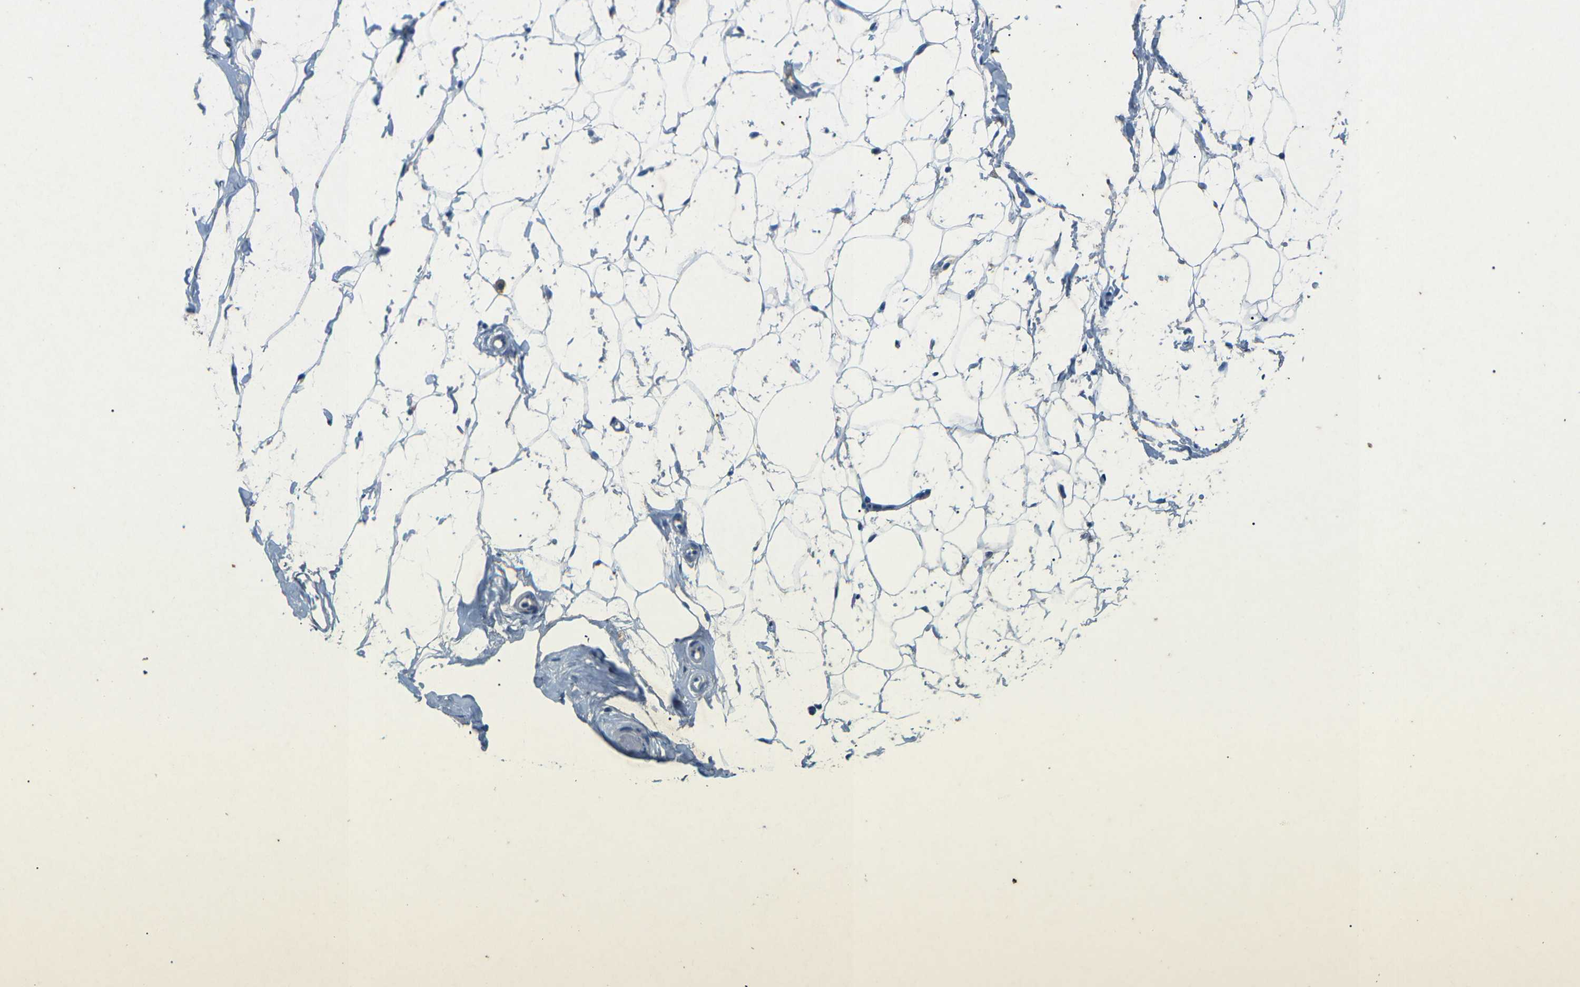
{"staining": {"intensity": "negative", "quantity": "none", "location": "none"}, "tissue": "adipose tissue", "cell_type": "Adipocytes", "image_type": "normal", "snomed": [{"axis": "morphology", "description": "Normal tissue, NOS"}, {"axis": "topography", "description": "Breast"}, {"axis": "topography", "description": "Soft tissue"}], "caption": "An immunohistochemistry histopathology image of benign adipose tissue is shown. There is no staining in adipocytes of adipose tissue. Brightfield microscopy of IHC stained with DAB (3,3'-diaminobenzidine) (brown) and hematoxylin (blue), captured at high magnification.", "gene": "A1BG", "patient": {"sex": "female", "age": 75}}